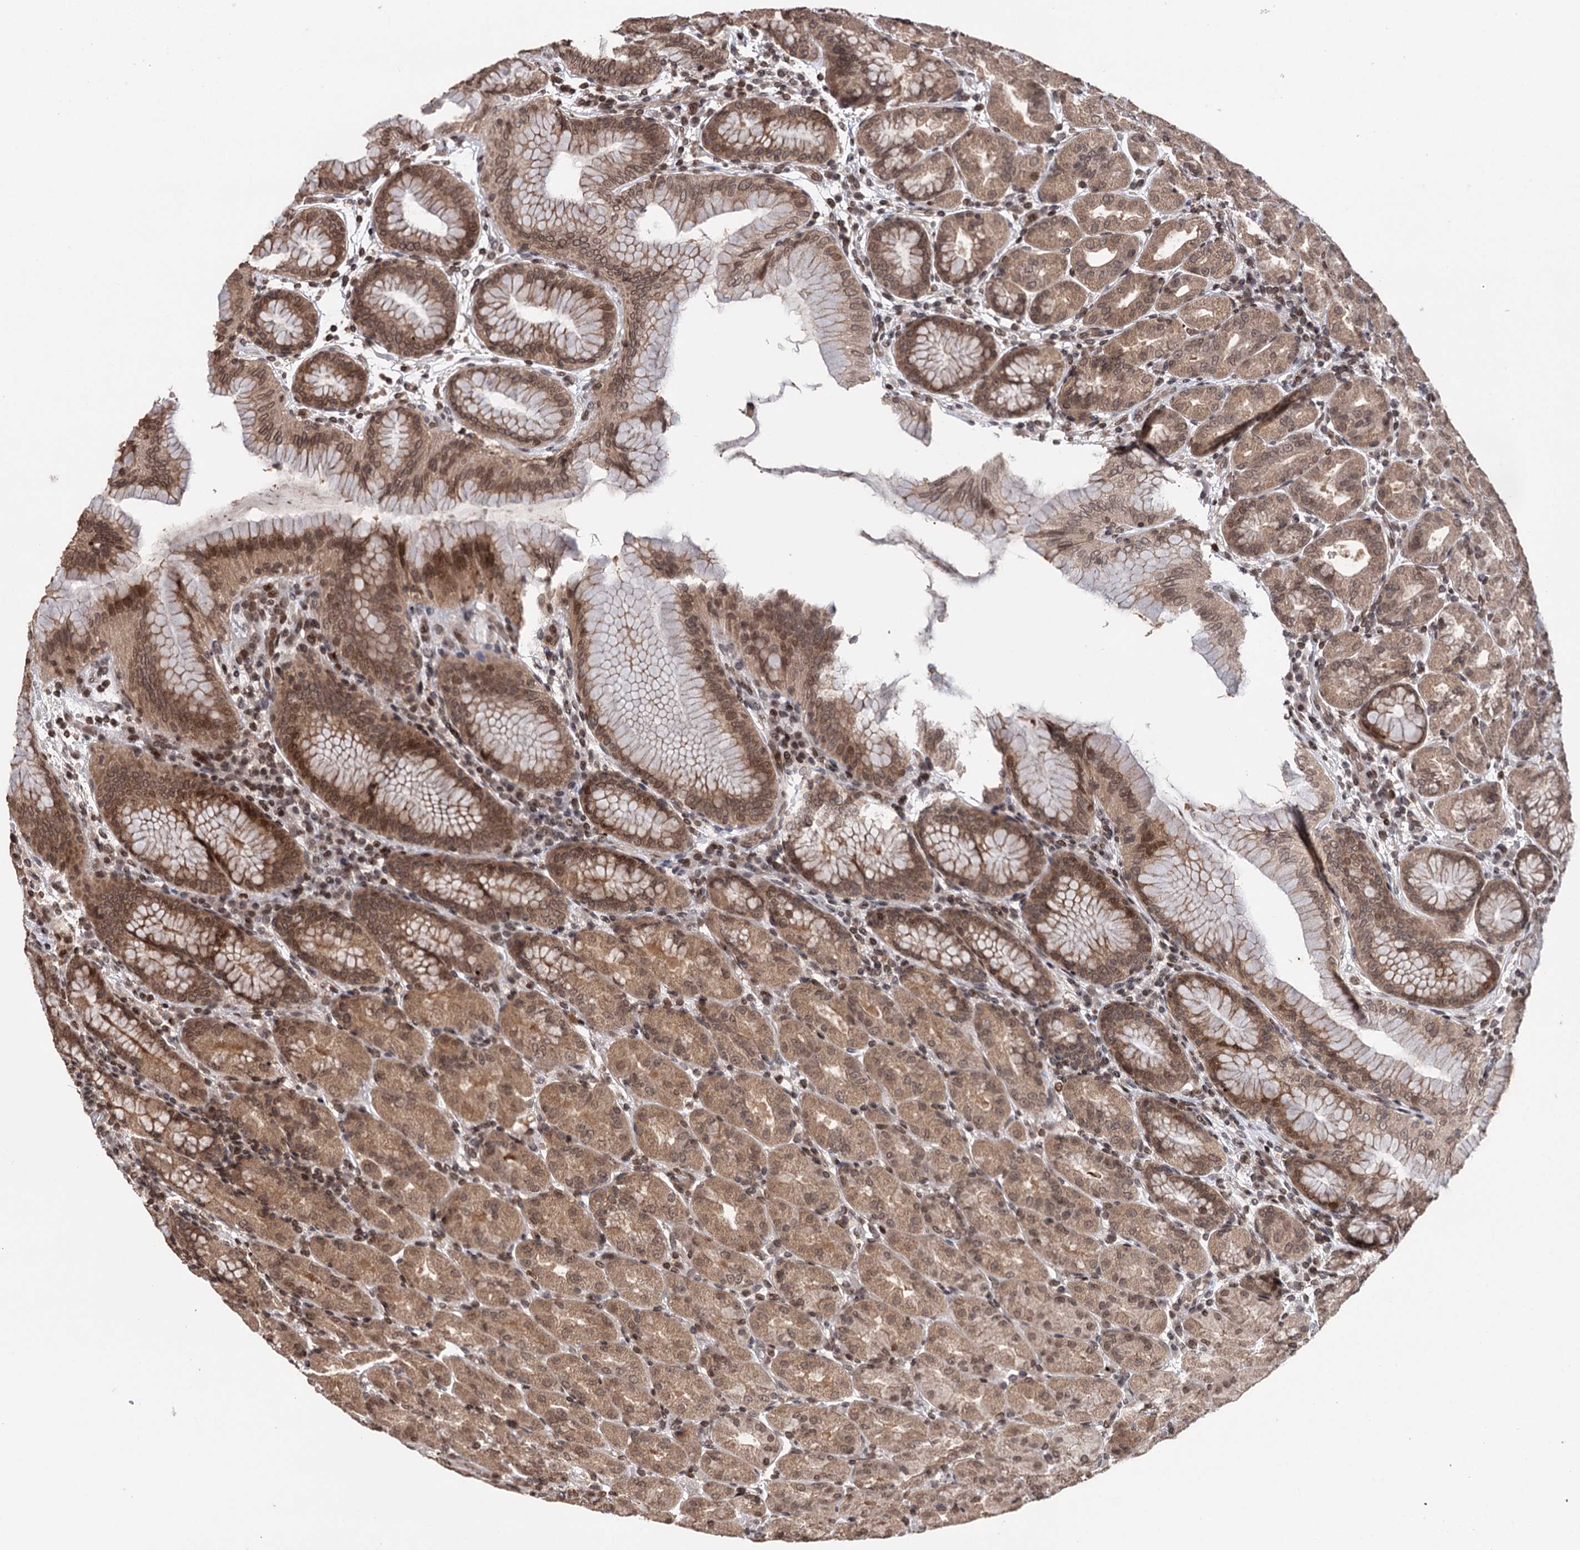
{"staining": {"intensity": "moderate", "quantity": ">75%", "location": "cytoplasmic/membranous,nuclear"}, "tissue": "stomach", "cell_type": "Glandular cells", "image_type": "normal", "snomed": [{"axis": "morphology", "description": "Normal tissue, NOS"}, {"axis": "topography", "description": "Stomach"}], "caption": "Protein staining of normal stomach shows moderate cytoplasmic/membranous,nuclear expression in approximately >75% of glandular cells.", "gene": "CCDC77", "patient": {"sex": "female", "age": 79}}